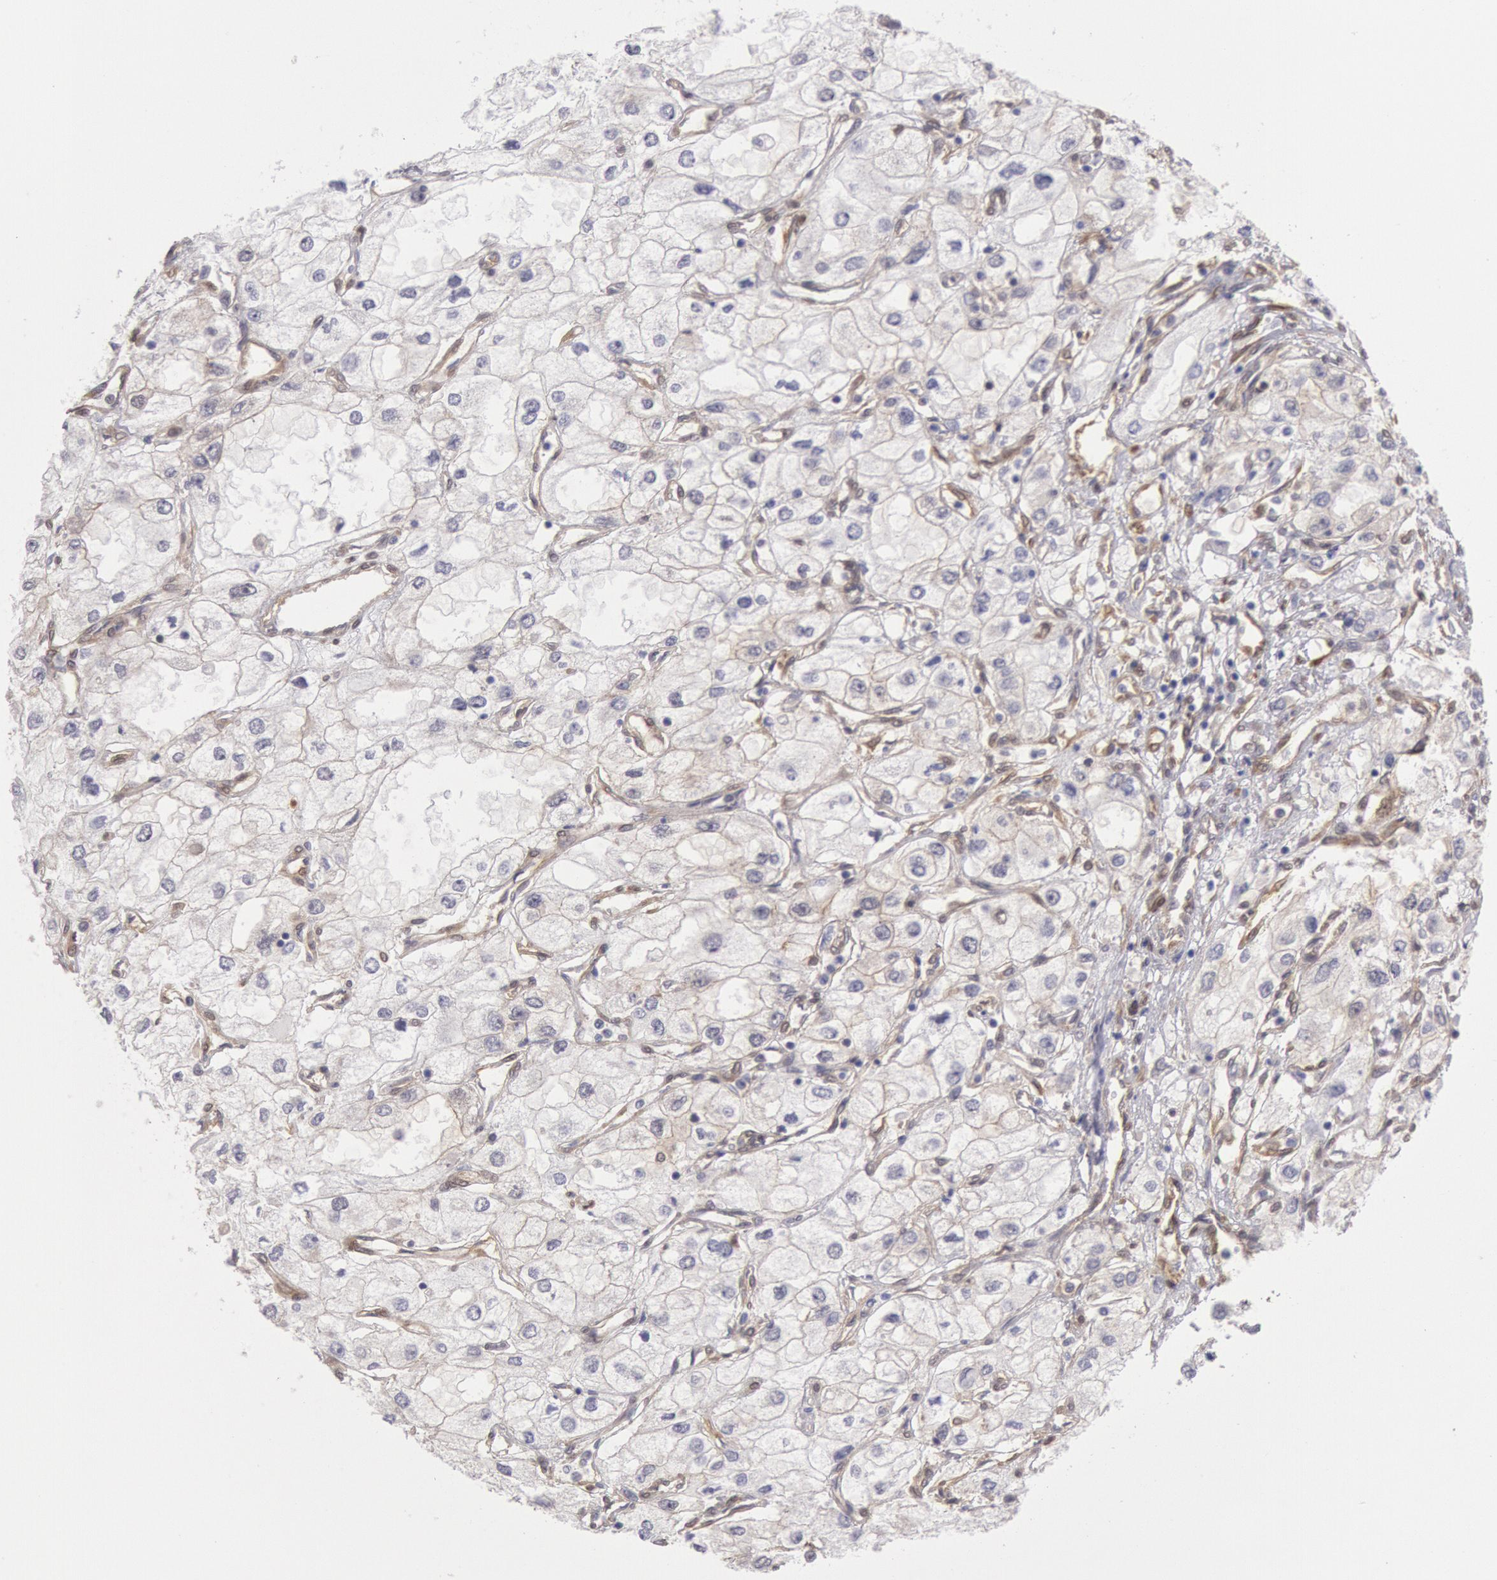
{"staining": {"intensity": "moderate", "quantity": ">75%", "location": "cytoplasmic/membranous"}, "tissue": "renal cancer", "cell_type": "Tumor cells", "image_type": "cancer", "snomed": [{"axis": "morphology", "description": "Adenocarcinoma, NOS"}, {"axis": "topography", "description": "Kidney"}], "caption": "An immunohistochemistry (IHC) photomicrograph of neoplastic tissue is shown. Protein staining in brown shows moderate cytoplasmic/membranous positivity in renal adenocarcinoma within tumor cells.", "gene": "CCDC50", "patient": {"sex": "male", "age": 57}}